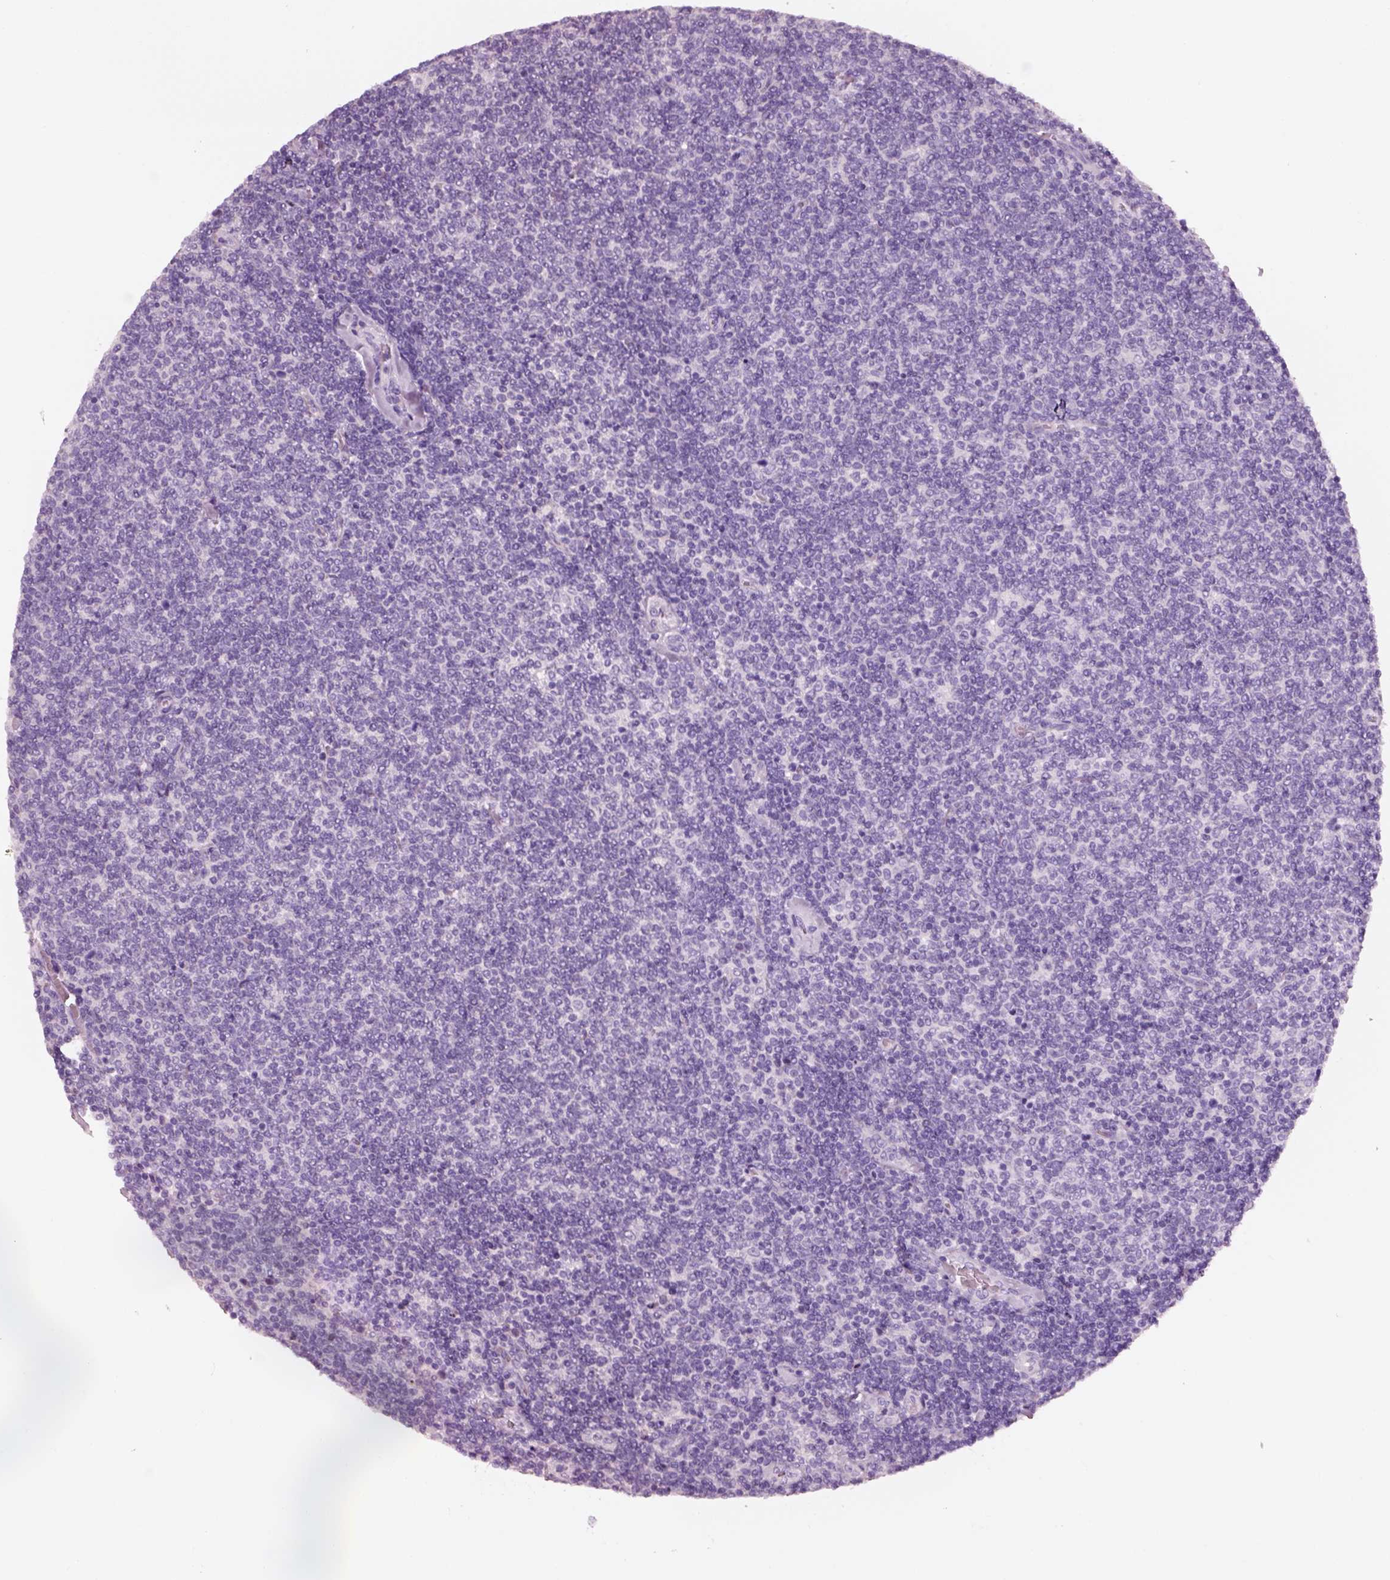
{"staining": {"intensity": "negative", "quantity": "none", "location": "none"}, "tissue": "lymphoma", "cell_type": "Tumor cells", "image_type": "cancer", "snomed": [{"axis": "morphology", "description": "Malignant lymphoma, non-Hodgkin's type, Low grade"}, {"axis": "topography", "description": "Lymph node"}], "caption": "Histopathology image shows no significant protein positivity in tumor cells of lymphoma.", "gene": "PNOC", "patient": {"sex": "male", "age": 52}}